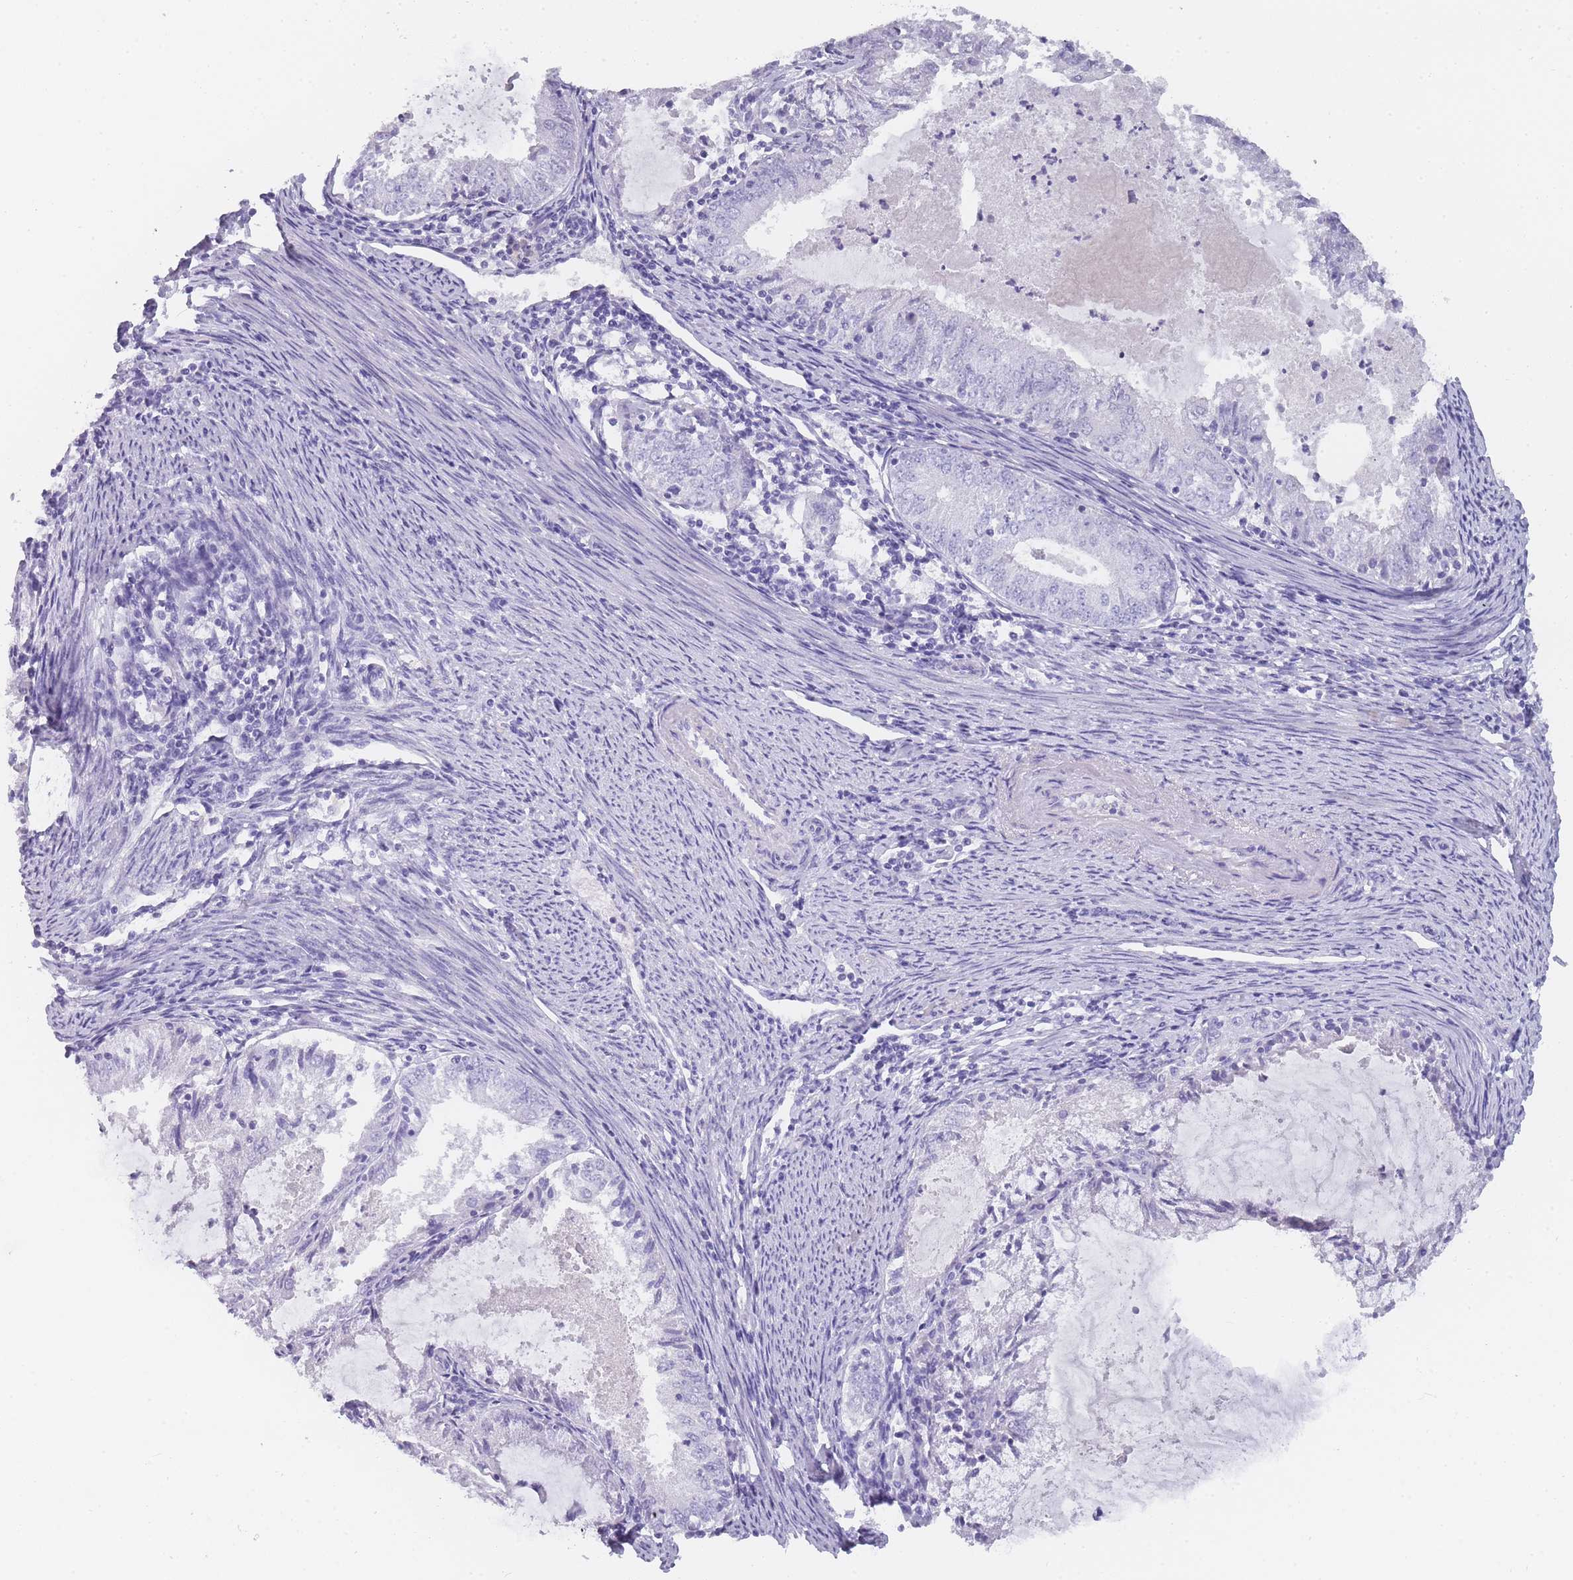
{"staining": {"intensity": "negative", "quantity": "none", "location": "none"}, "tissue": "endometrial cancer", "cell_type": "Tumor cells", "image_type": "cancer", "snomed": [{"axis": "morphology", "description": "Adenocarcinoma, NOS"}, {"axis": "topography", "description": "Endometrium"}], "caption": "There is no significant expression in tumor cells of adenocarcinoma (endometrial).", "gene": "TCP11", "patient": {"sex": "female", "age": 57}}